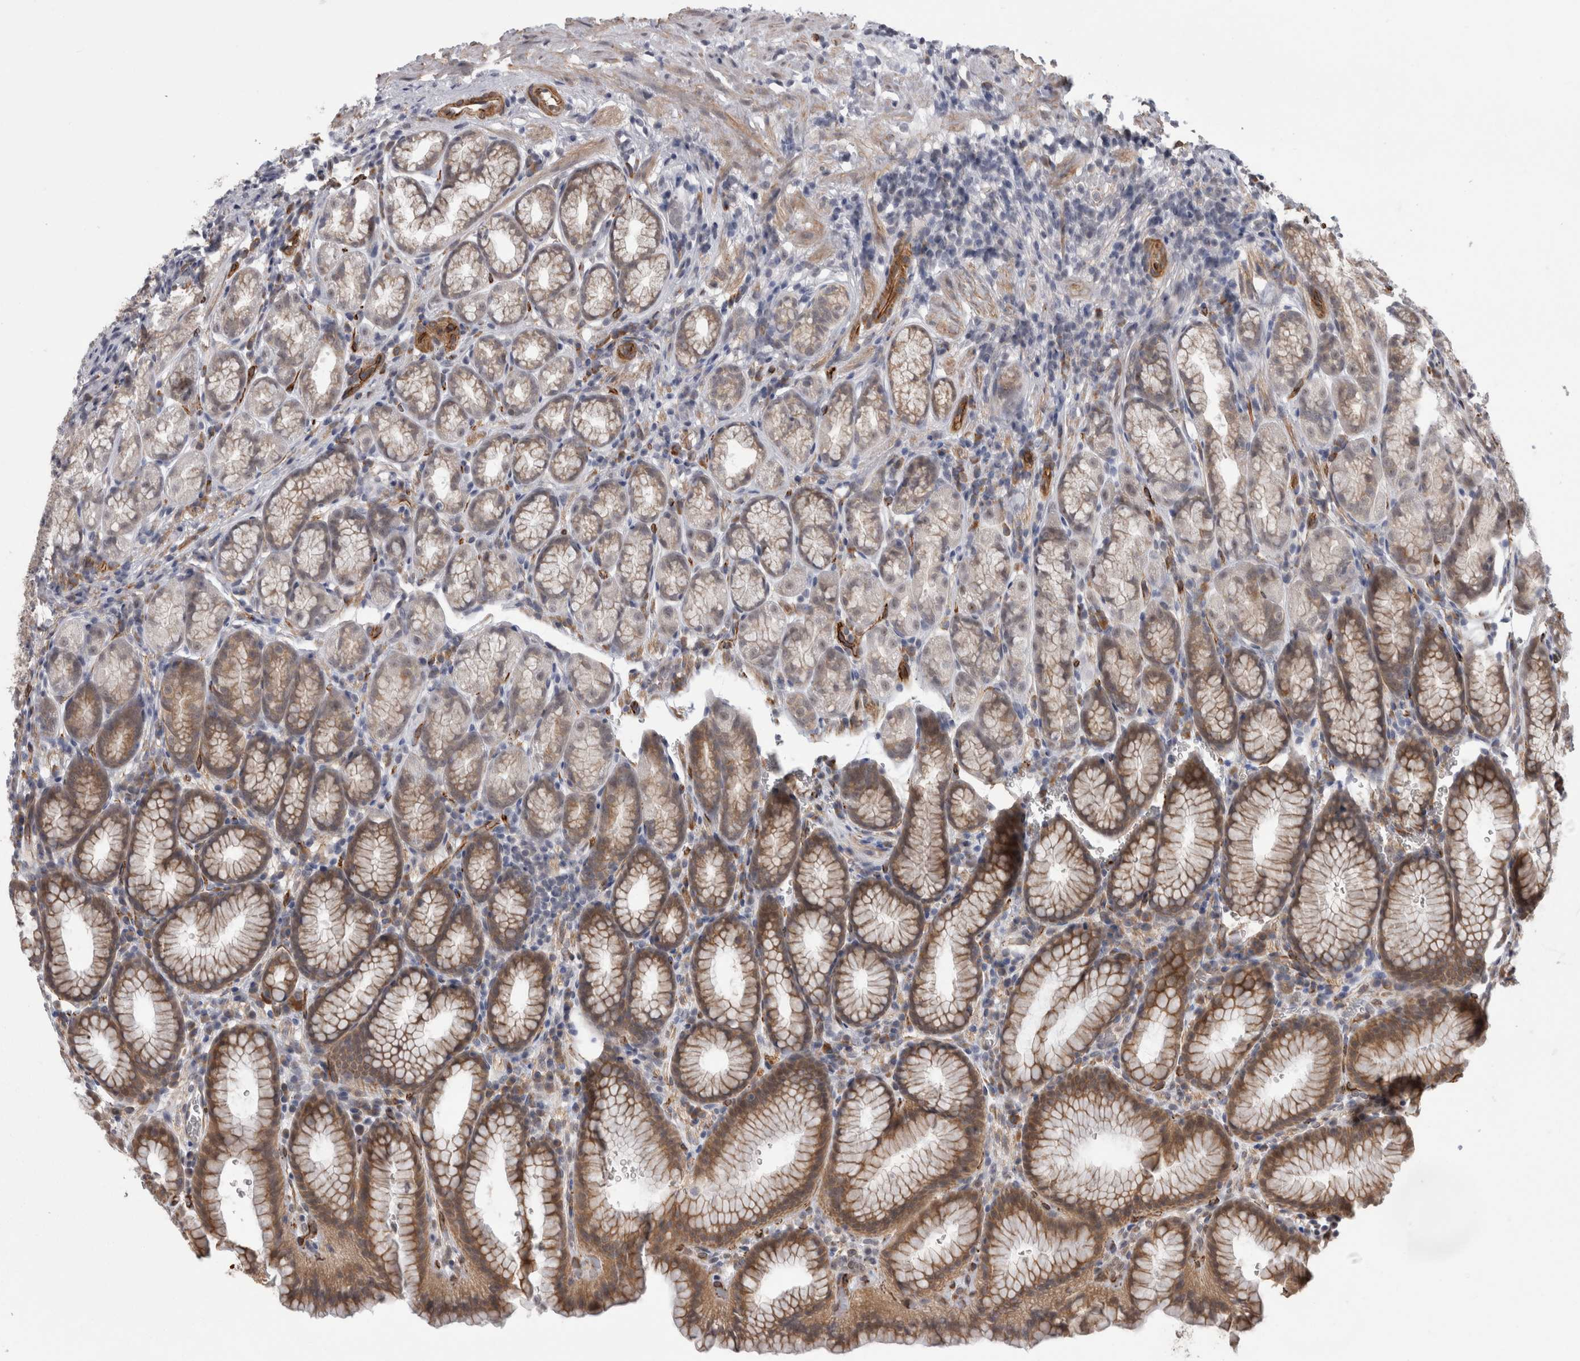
{"staining": {"intensity": "moderate", "quantity": "25%-75%", "location": "cytoplasmic/membranous"}, "tissue": "stomach", "cell_type": "Glandular cells", "image_type": "normal", "snomed": [{"axis": "morphology", "description": "Normal tissue, NOS"}, {"axis": "topography", "description": "Stomach"}], "caption": "This micrograph exhibits immunohistochemistry staining of benign stomach, with medium moderate cytoplasmic/membranous expression in approximately 25%-75% of glandular cells.", "gene": "FAM83H", "patient": {"sex": "male", "age": 42}}